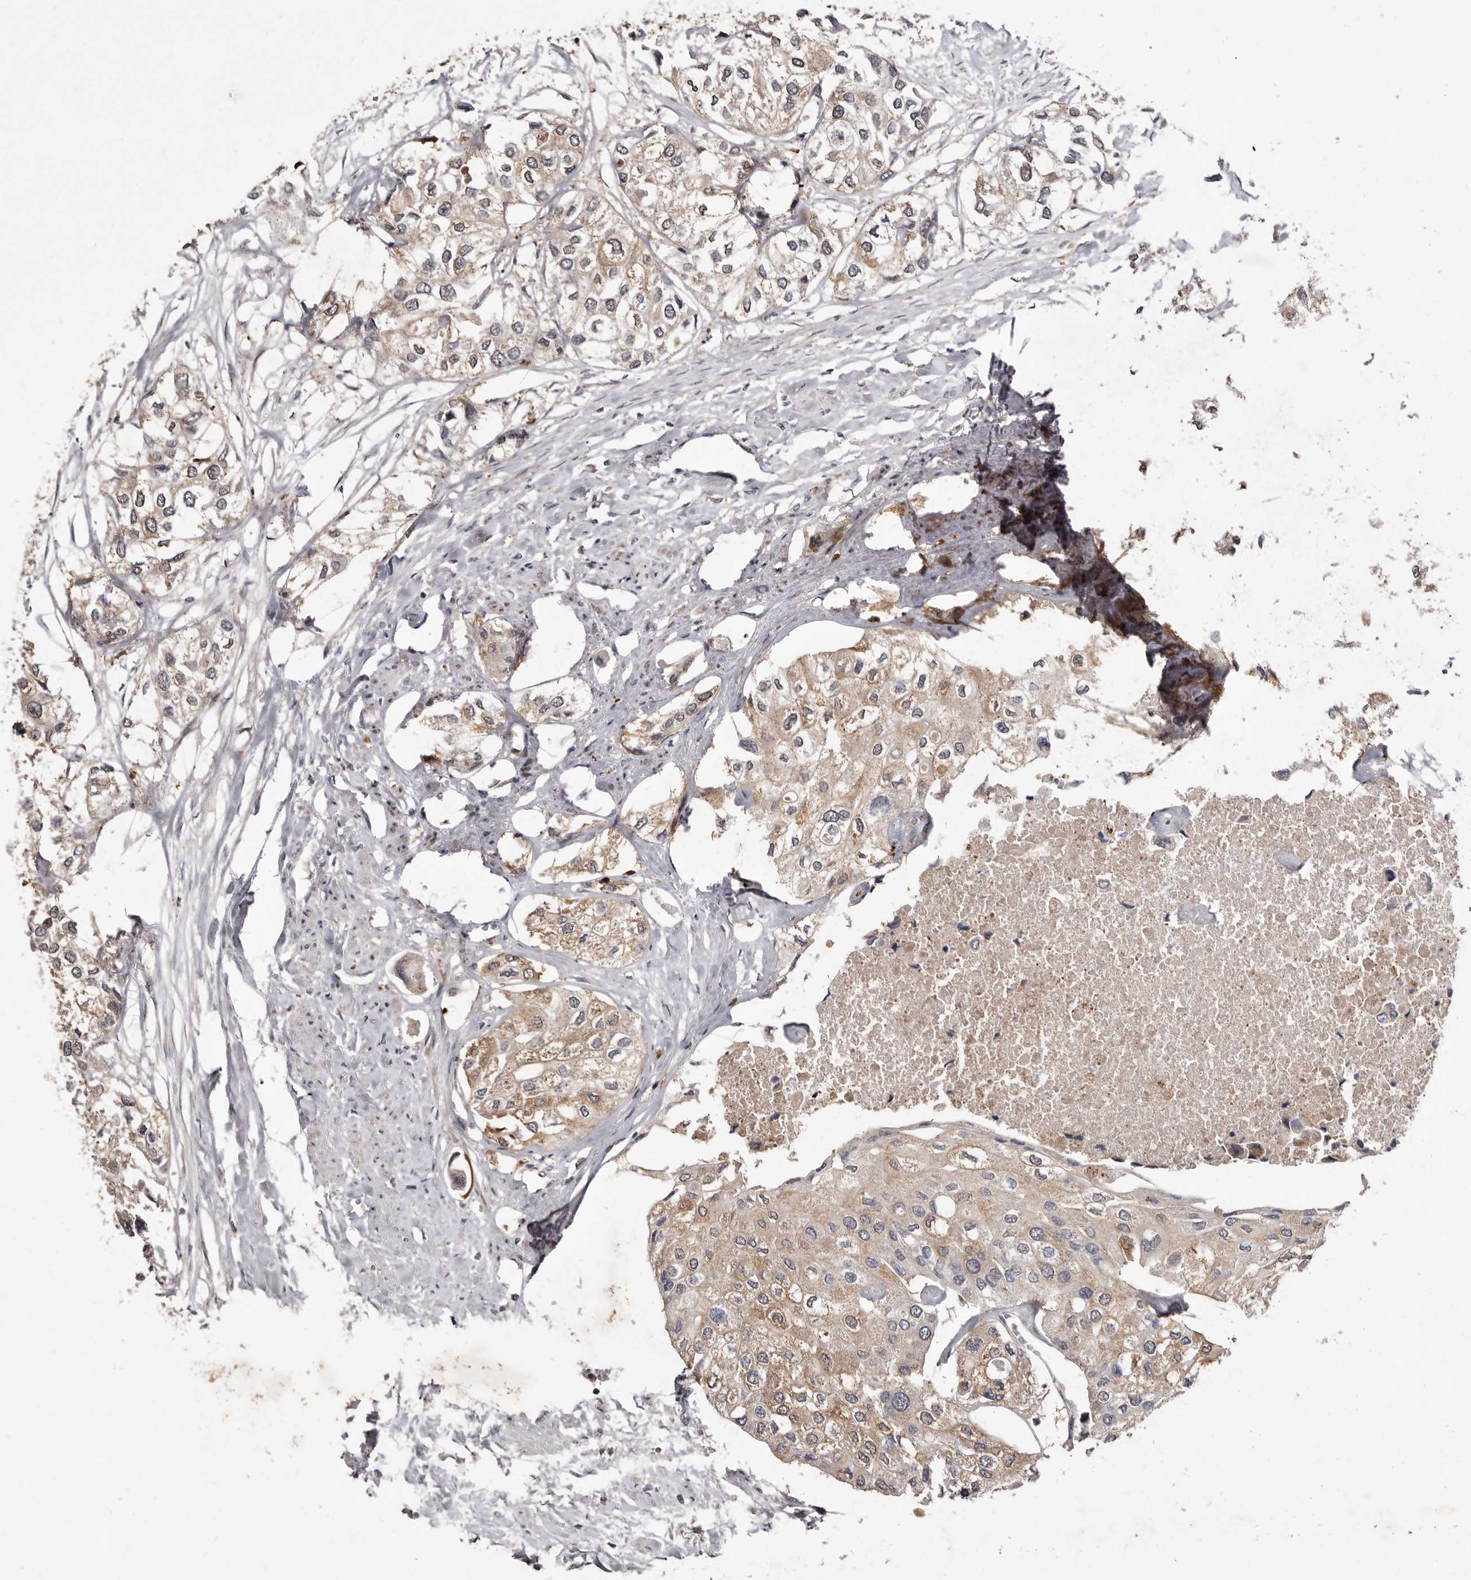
{"staining": {"intensity": "weak", "quantity": ">75%", "location": "cytoplasmic/membranous"}, "tissue": "urothelial cancer", "cell_type": "Tumor cells", "image_type": "cancer", "snomed": [{"axis": "morphology", "description": "Urothelial carcinoma, High grade"}, {"axis": "topography", "description": "Urinary bladder"}], "caption": "Urothelial cancer was stained to show a protein in brown. There is low levels of weak cytoplasmic/membranous staining in approximately >75% of tumor cells.", "gene": "FLAD1", "patient": {"sex": "male", "age": 64}}